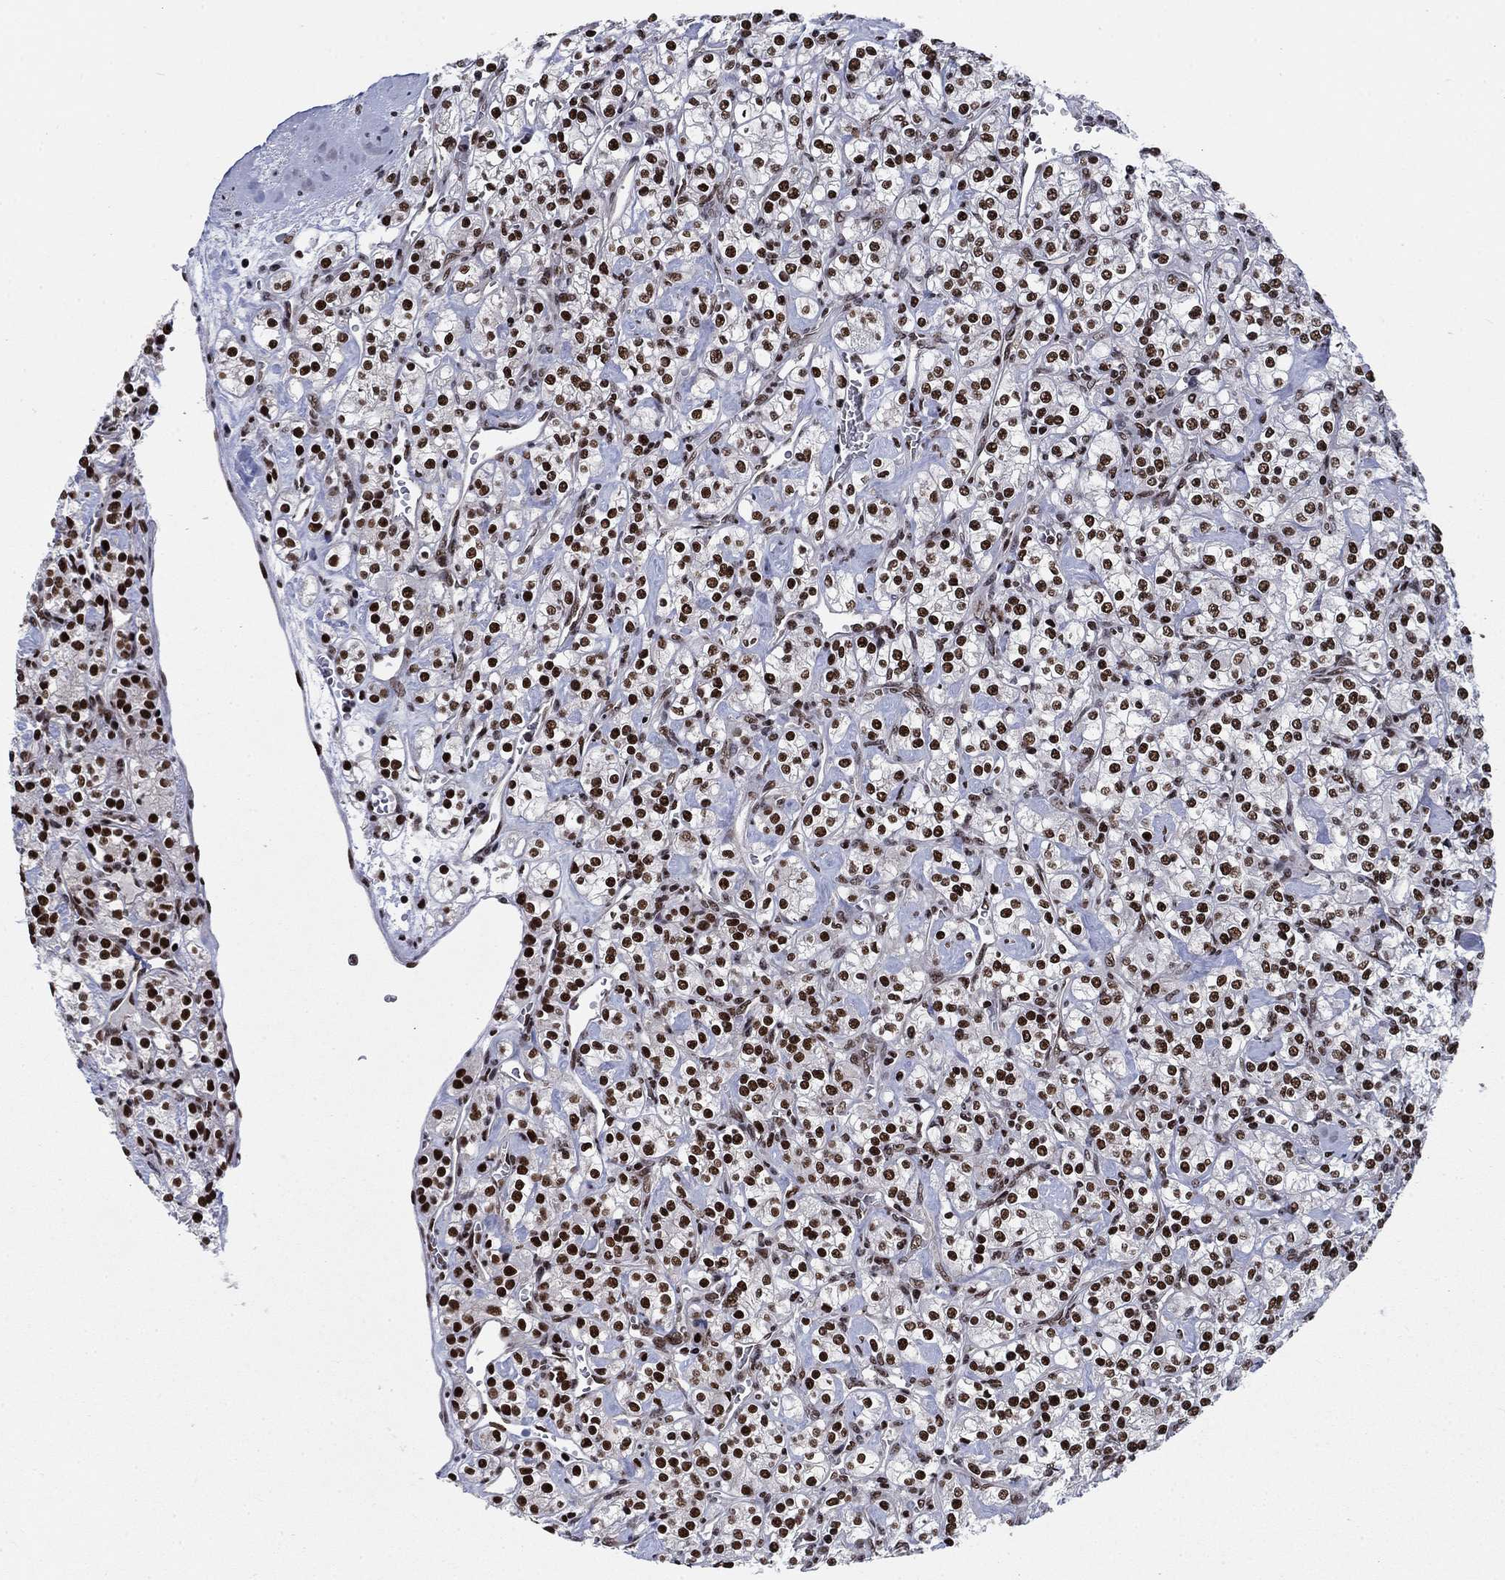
{"staining": {"intensity": "strong", "quantity": ">75%", "location": "nuclear"}, "tissue": "renal cancer", "cell_type": "Tumor cells", "image_type": "cancer", "snomed": [{"axis": "morphology", "description": "Adenocarcinoma, NOS"}, {"axis": "topography", "description": "Kidney"}], "caption": "Renal adenocarcinoma stained for a protein reveals strong nuclear positivity in tumor cells.", "gene": "RPRD1B", "patient": {"sex": "male", "age": 77}}